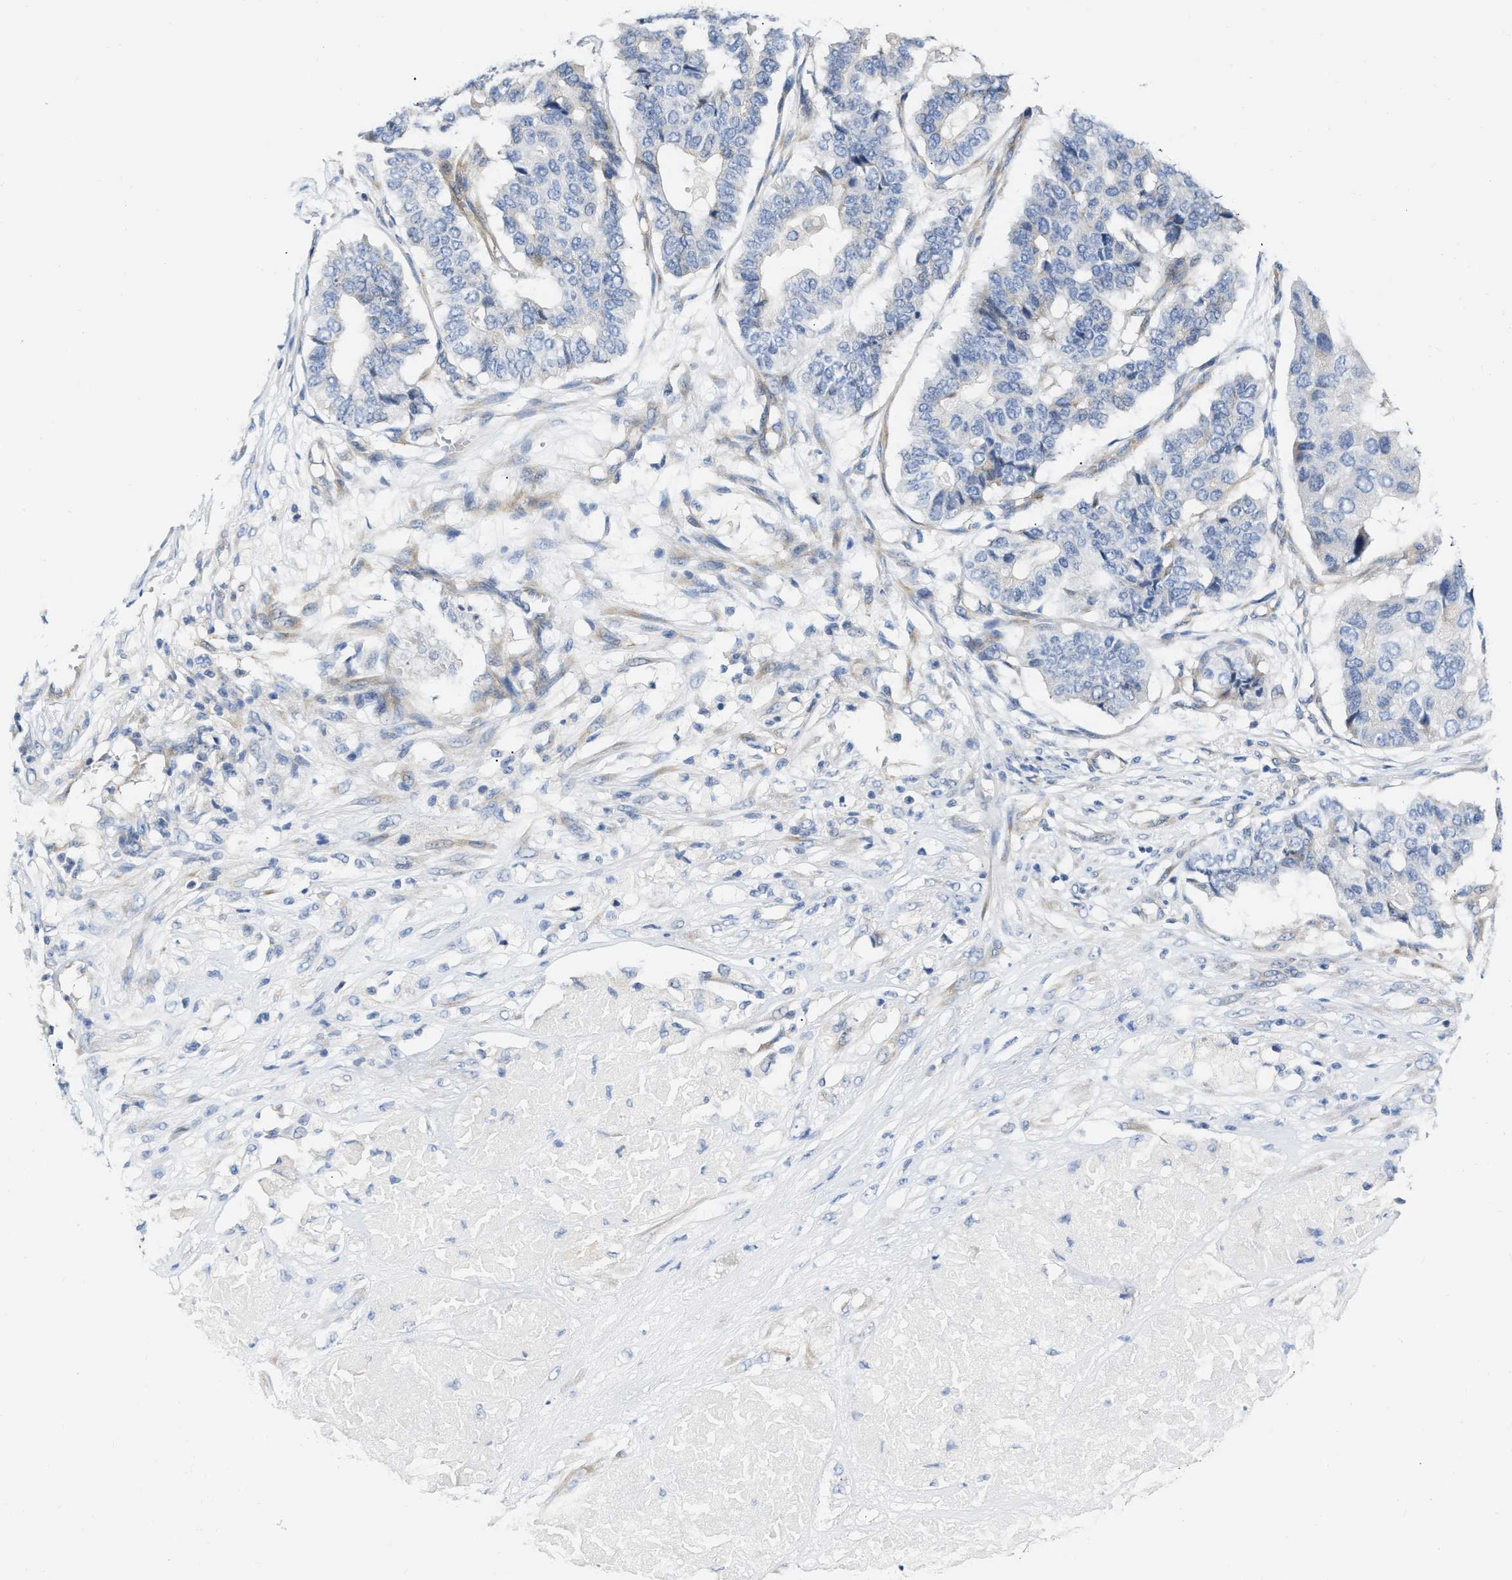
{"staining": {"intensity": "negative", "quantity": "none", "location": "none"}, "tissue": "pancreatic cancer", "cell_type": "Tumor cells", "image_type": "cancer", "snomed": [{"axis": "morphology", "description": "Adenocarcinoma, NOS"}, {"axis": "topography", "description": "Pancreas"}], "caption": "Tumor cells show no significant protein staining in pancreatic cancer.", "gene": "FHL1", "patient": {"sex": "male", "age": 50}}